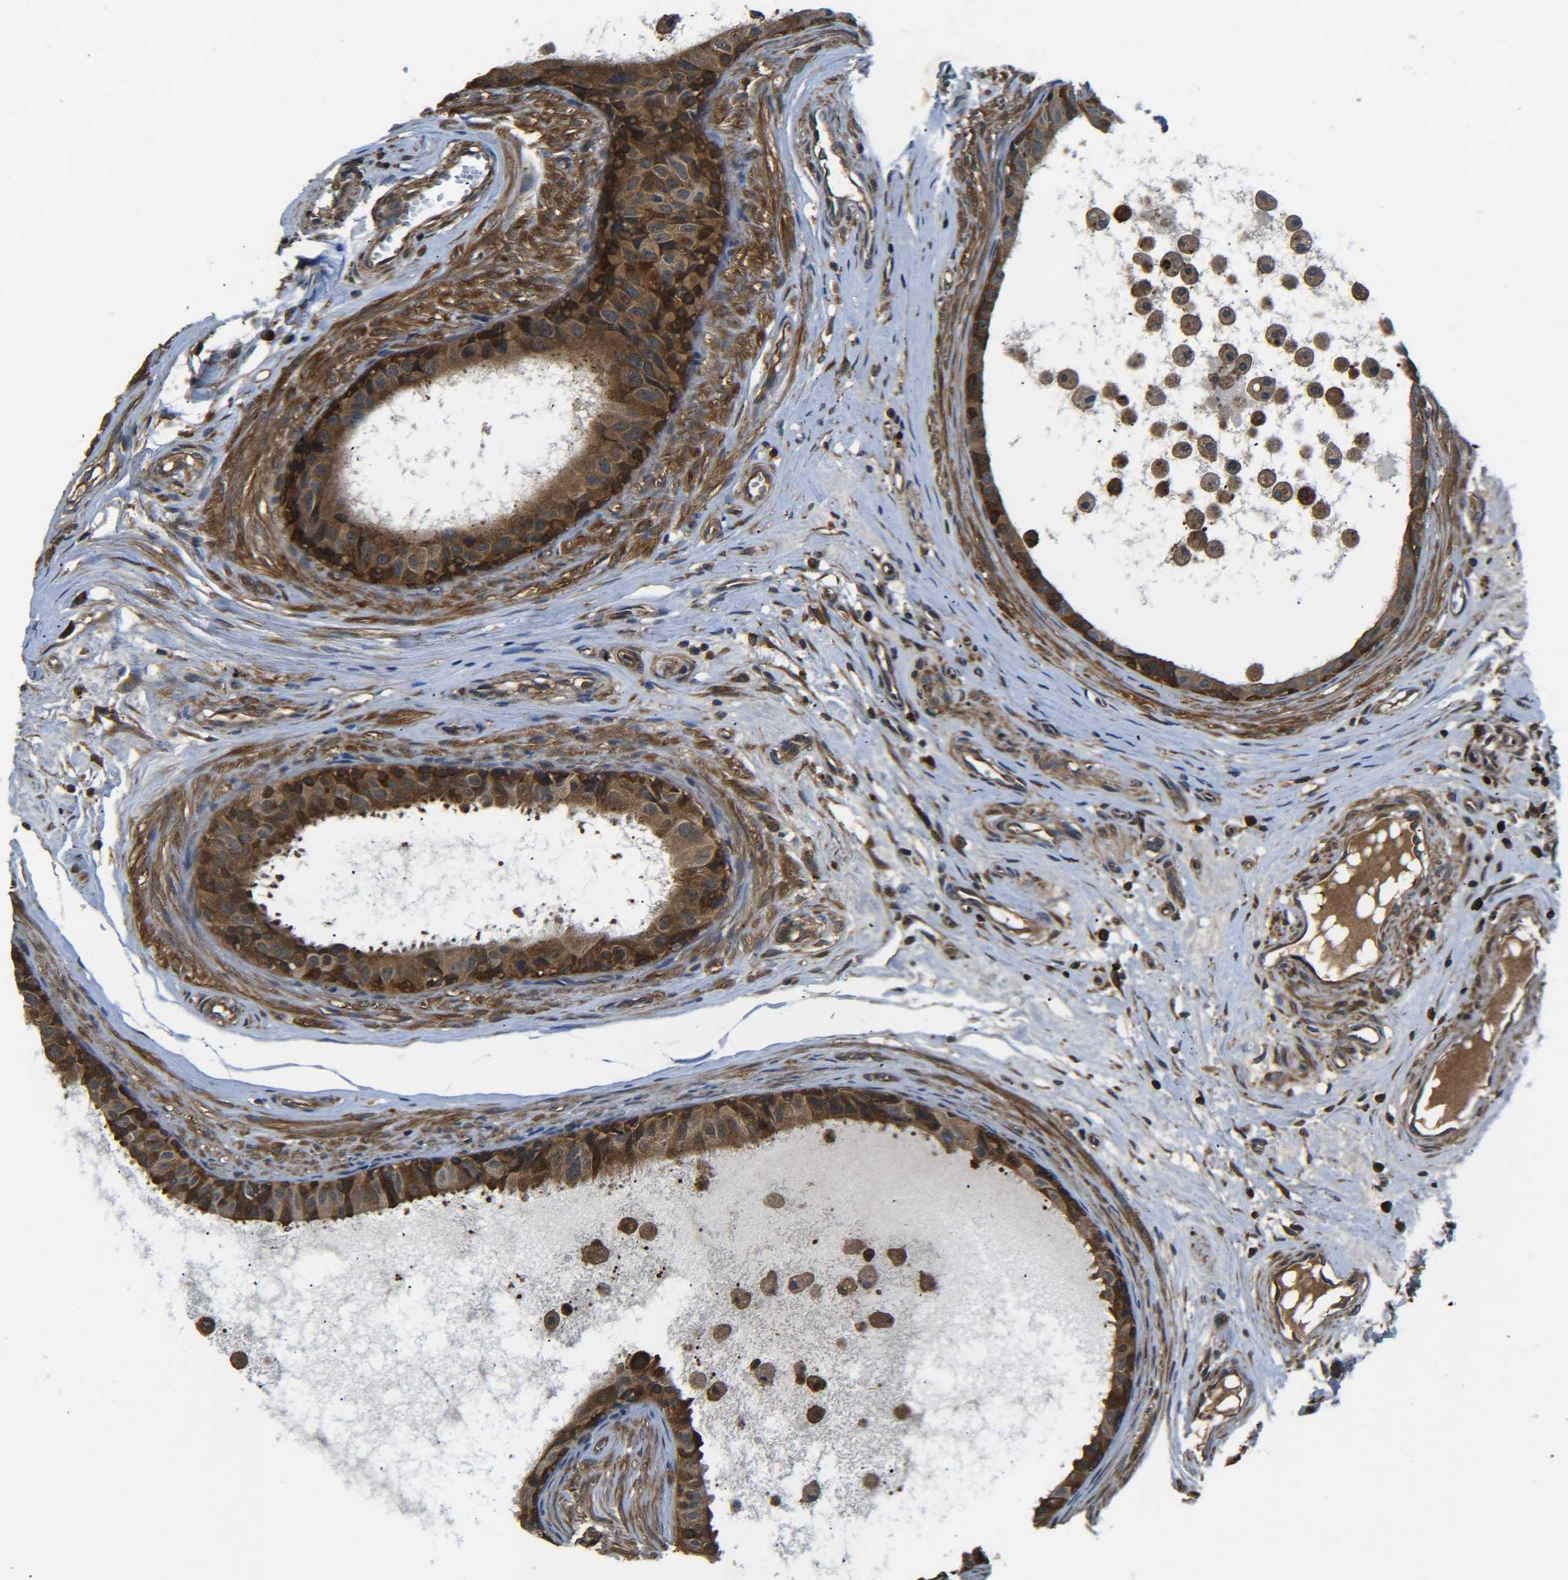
{"staining": {"intensity": "strong", "quantity": ">75%", "location": "cytoplasmic/membranous"}, "tissue": "epididymis", "cell_type": "Glandular cells", "image_type": "normal", "snomed": [{"axis": "morphology", "description": "Normal tissue, NOS"}, {"axis": "morphology", "description": "Inflammation, NOS"}, {"axis": "topography", "description": "Epididymis"}], "caption": "This histopathology image shows unremarkable epididymis stained with immunohistochemistry (IHC) to label a protein in brown. The cytoplasmic/membranous of glandular cells show strong positivity for the protein. Nuclei are counter-stained blue.", "gene": "PREB", "patient": {"sex": "male", "age": 85}}